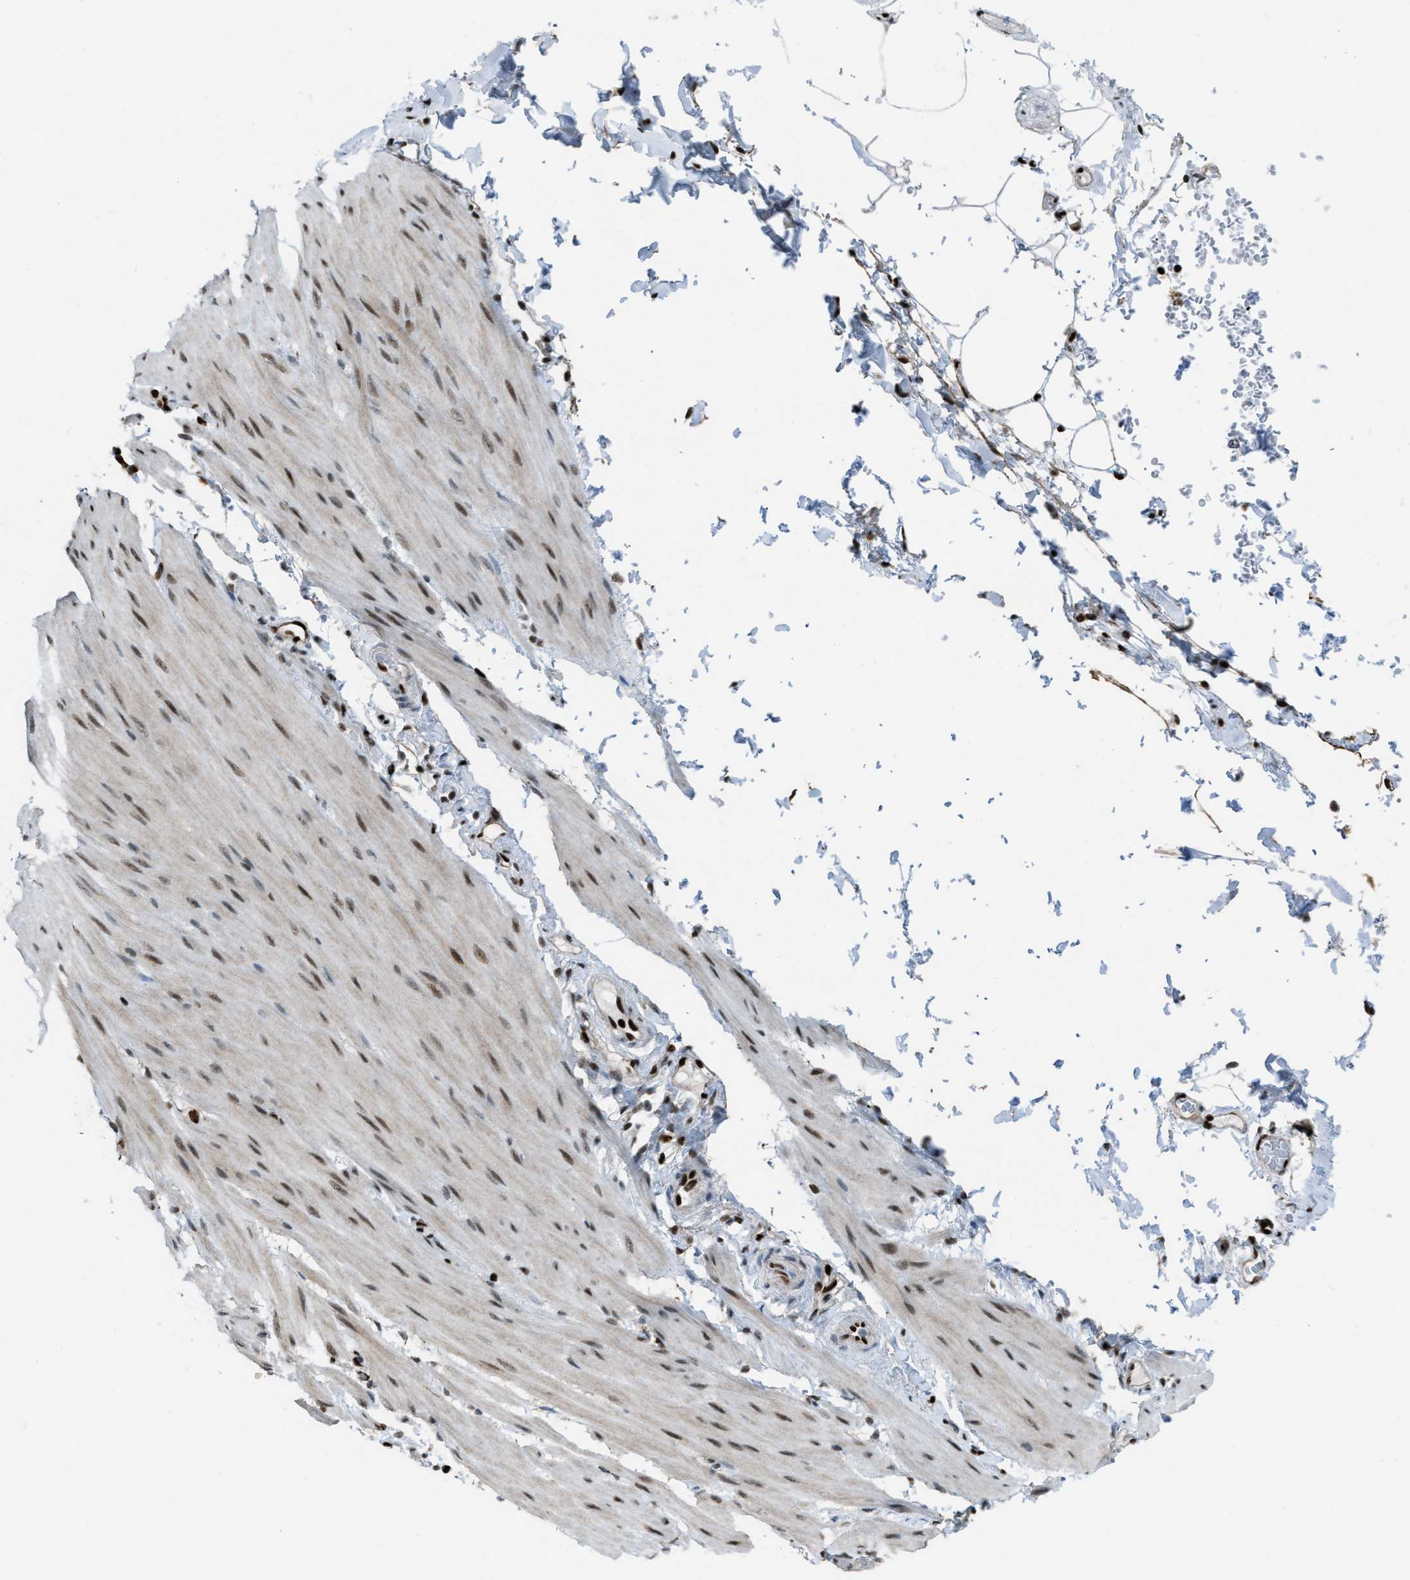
{"staining": {"intensity": "moderate", "quantity": ">75%", "location": "nuclear"}, "tissue": "smooth muscle", "cell_type": "Smooth muscle cells", "image_type": "normal", "snomed": [{"axis": "morphology", "description": "Normal tissue, NOS"}, {"axis": "topography", "description": "Smooth muscle"}, {"axis": "topography", "description": "Colon"}], "caption": "Human smooth muscle stained with a protein marker exhibits moderate staining in smooth muscle cells.", "gene": "SLFN5", "patient": {"sex": "male", "age": 67}}